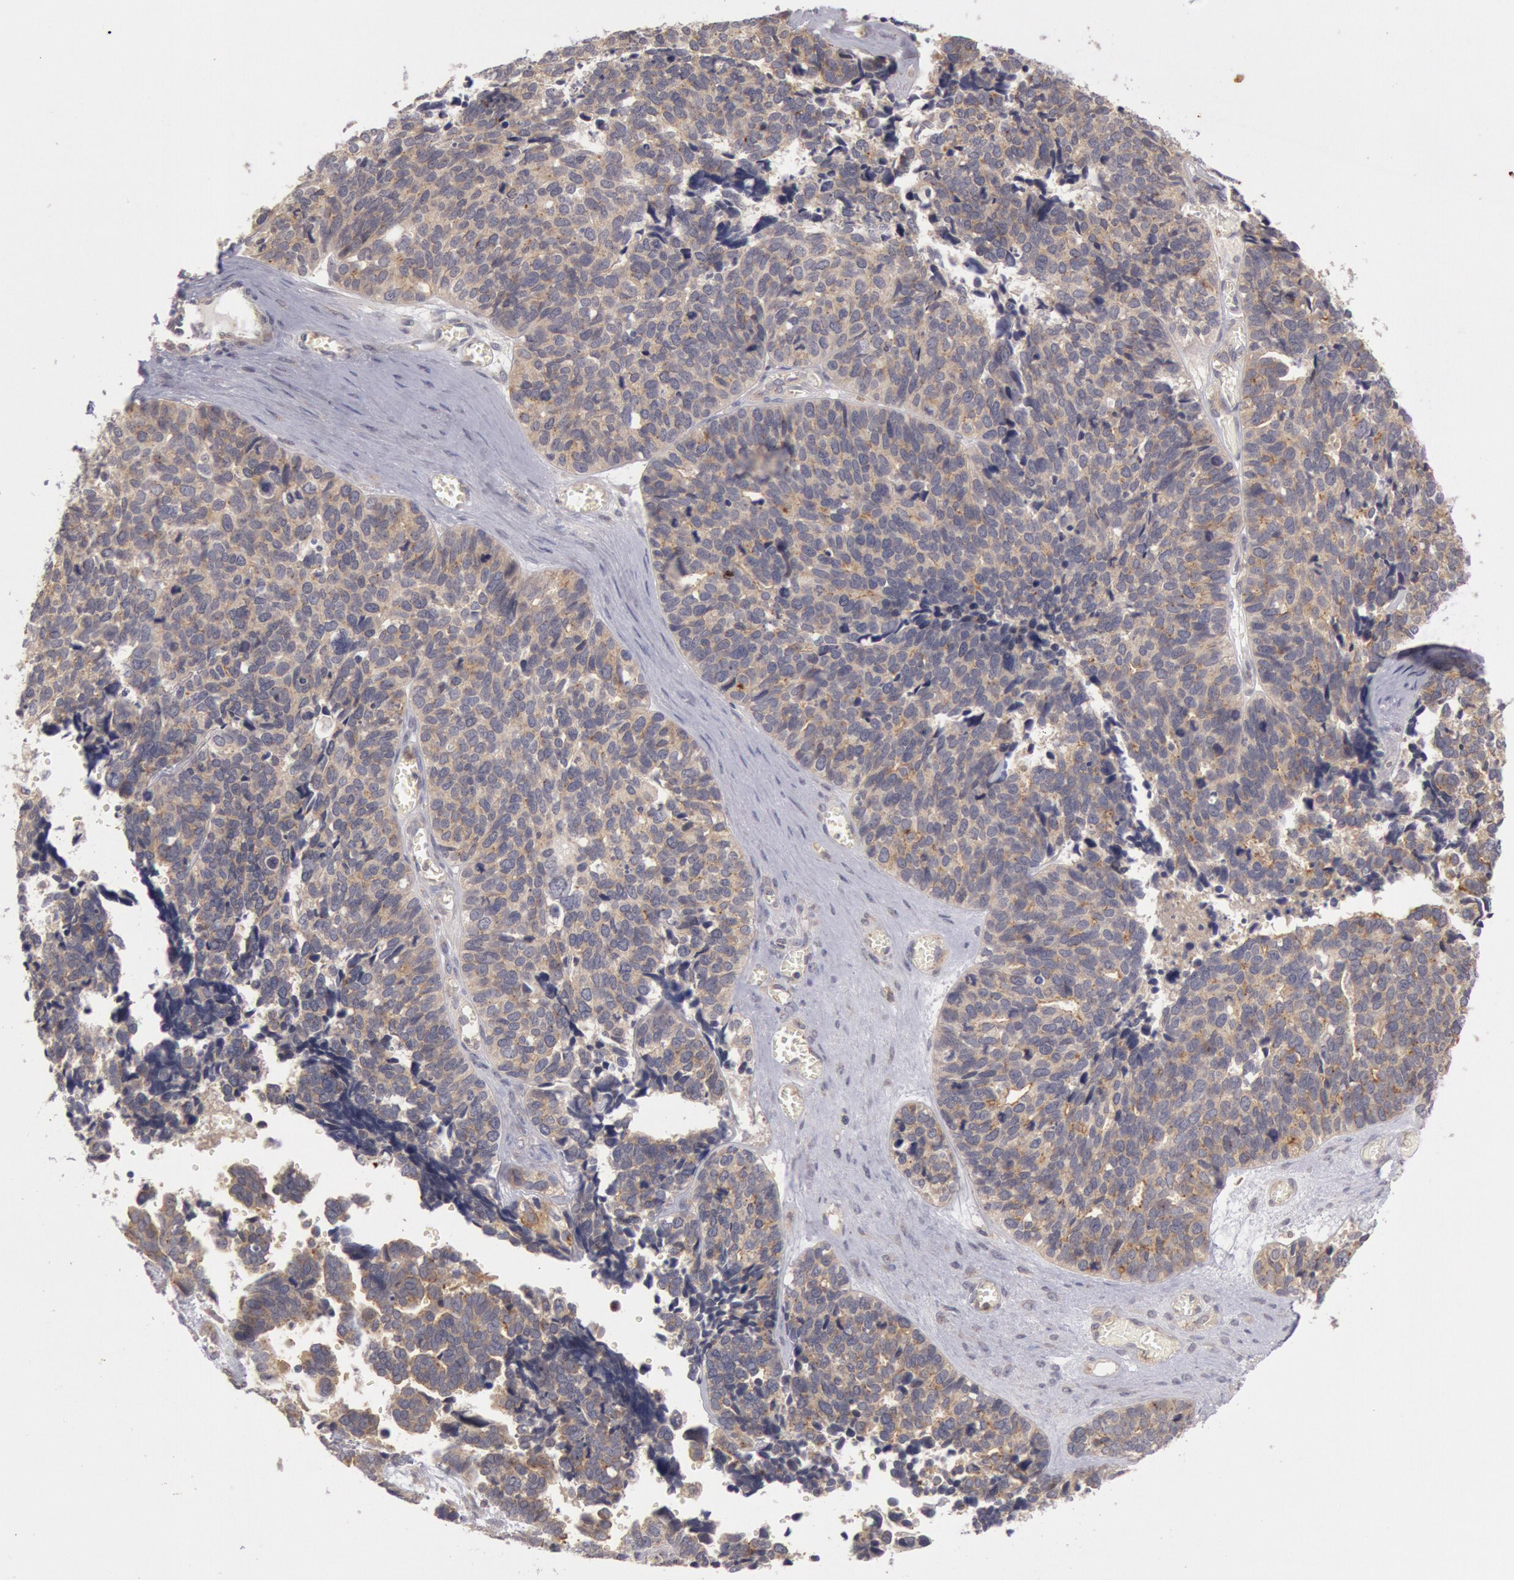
{"staining": {"intensity": "moderate", "quantity": ">75%", "location": "cytoplasmic/membranous"}, "tissue": "ovarian cancer", "cell_type": "Tumor cells", "image_type": "cancer", "snomed": [{"axis": "morphology", "description": "Cystadenocarcinoma, serous, NOS"}, {"axis": "topography", "description": "Ovary"}], "caption": "A brown stain shows moderate cytoplasmic/membranous expression of a protein in ovarian cancer tumor cells.", "gene": "PLA2G6", "patient": {"sex": "female", "age": 77}}